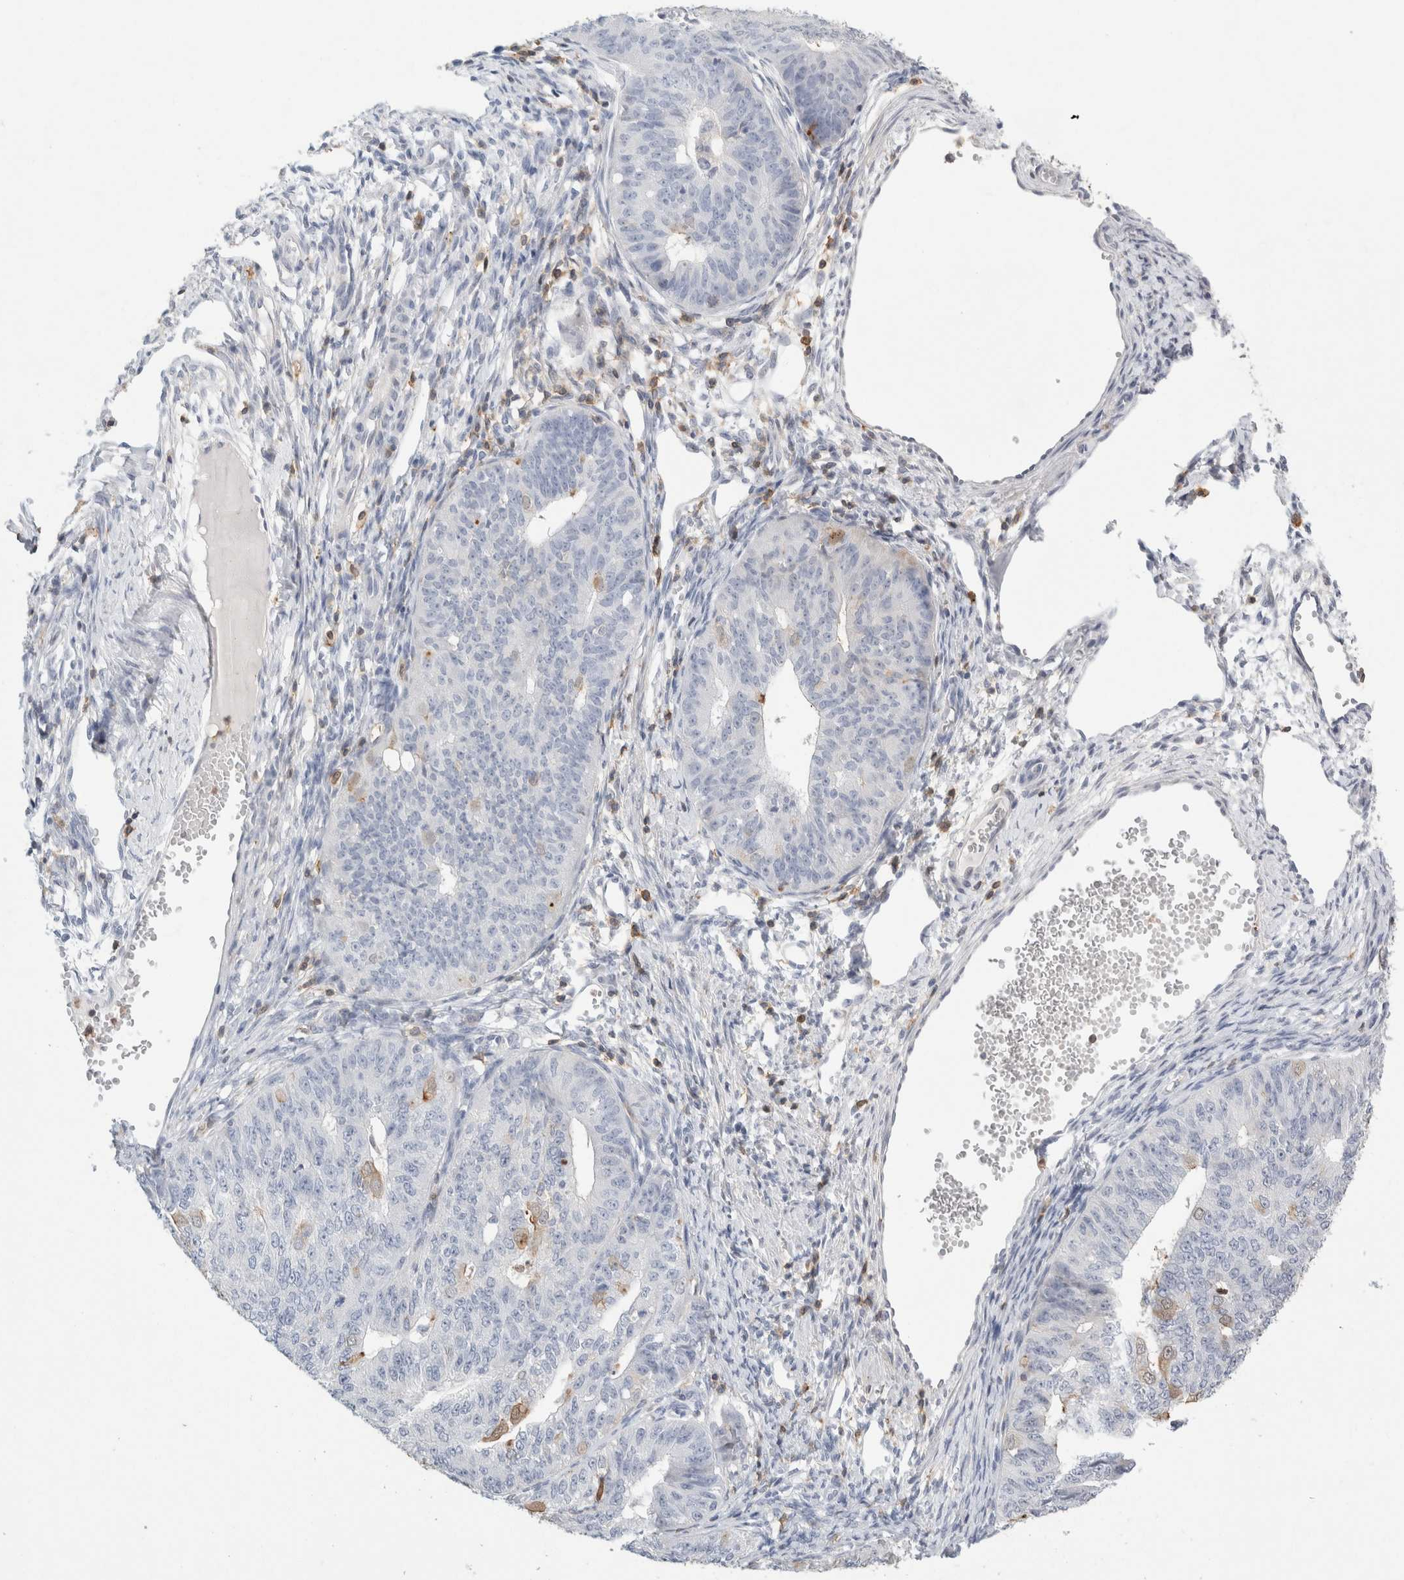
{"staining": {"intensity": "moderate", "quantity": "<25%", "location": "cytoplasmic/membranous,nuclear"}, "tissue": "endometrial cancer", "cell_type": "Tumor cells", "image_type": "cancer", "snomed": [{"axis": "morphology", "description": "Adenocarcinoma, NOS"}, {"axis": "topography", "description": "Endometrium"}], "caption": "Immunohistochemical staining of human endometrial cancer (adenocarcinoma) demonstrates moderate cytoplasmic/membranous and nuclear protein positivity in approximately <25% of tumor cells.", "gene": "P2RY2", "patient": {"sex": "female", "age": 32}}